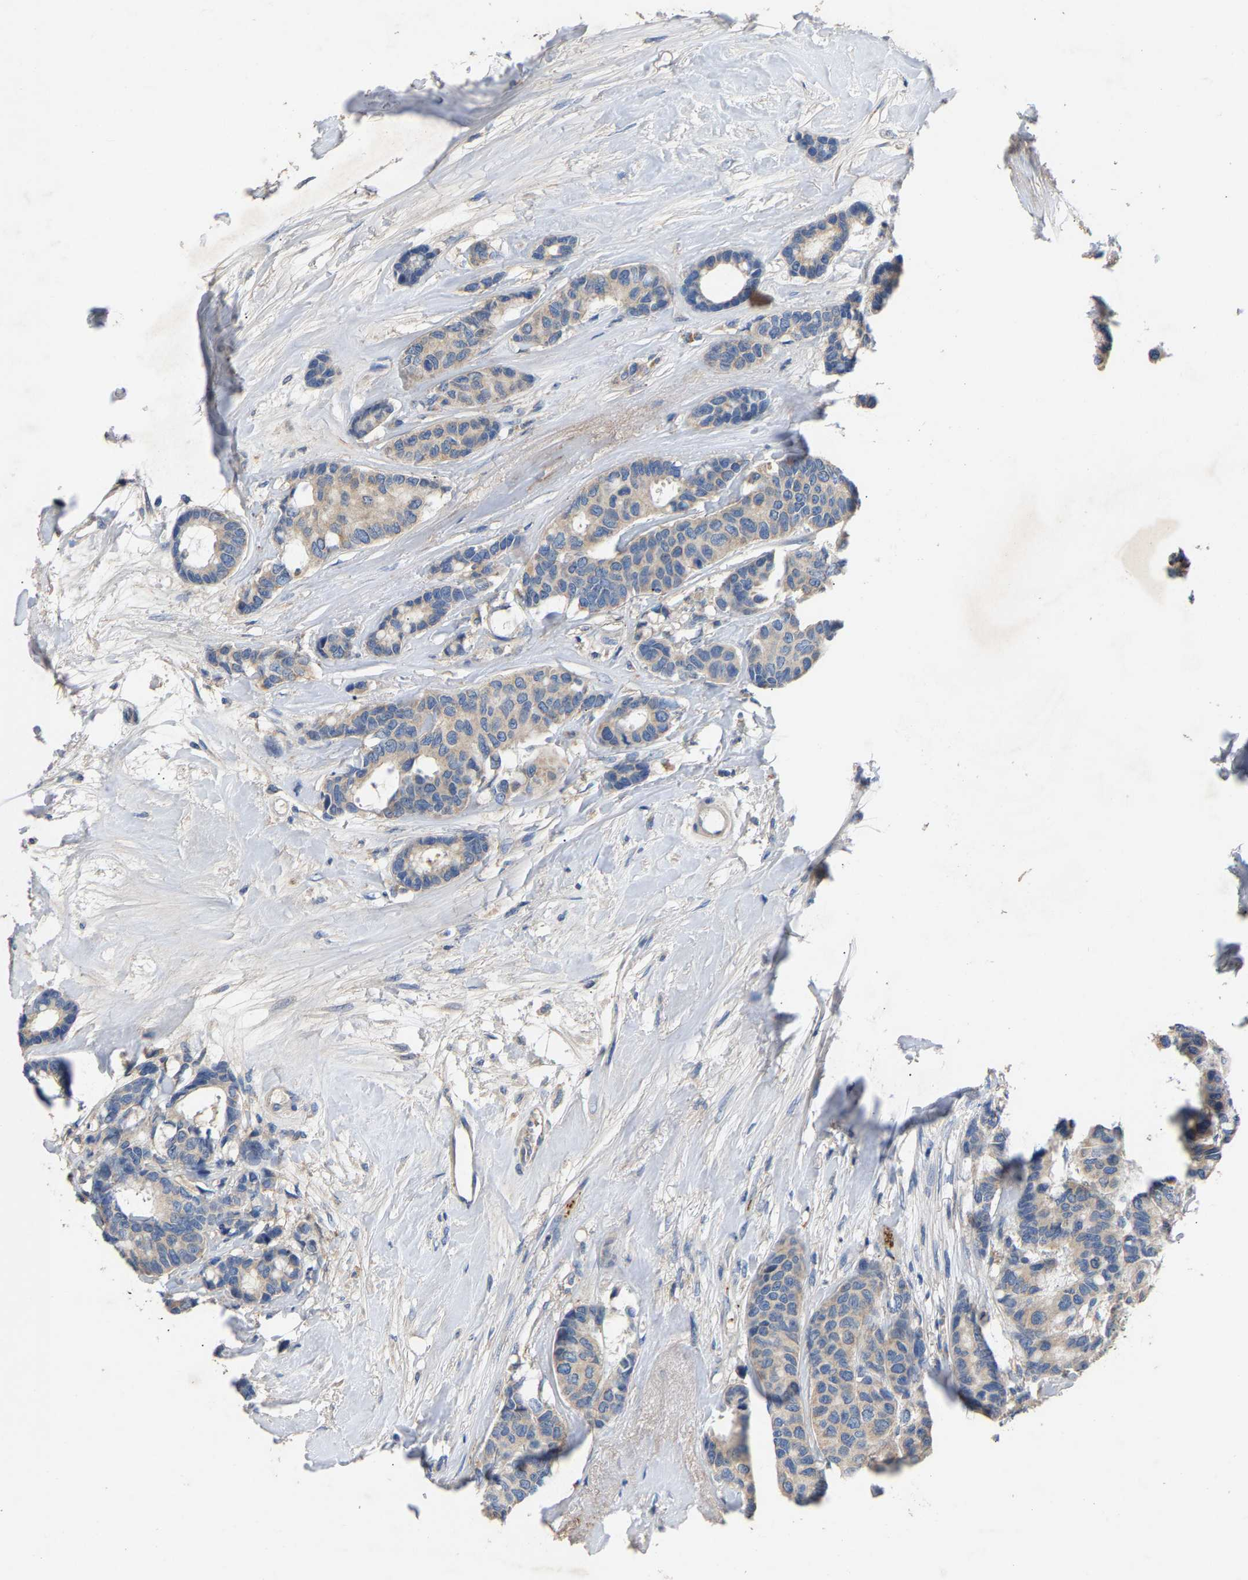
{"staining": {"intensity": "weak", "quantity": ">75%", "location": "cytoplasmic/membranous"}, "tissue": "breast cancer", "cell_type": "Tumor cells", "image_type": "cancer", "snomed": [{"axis": "morphology", "description": "Duct carcinoma"}, {"axis": "topography", "description": "Breast"}], "caption": "Breast cancer tissue demonstrates weak cytoplasmic/membranous expression in about >75% of tumor cells, visualized by immunohistochemistry. Using DAB (3,3'-diaminobenzidine) (brown) and hematoxylin (blue) stains, captured at high magnification using brightfield microscopy.", "gene": "CCDC171", "patient": {"sex": "female", "age": 87}}